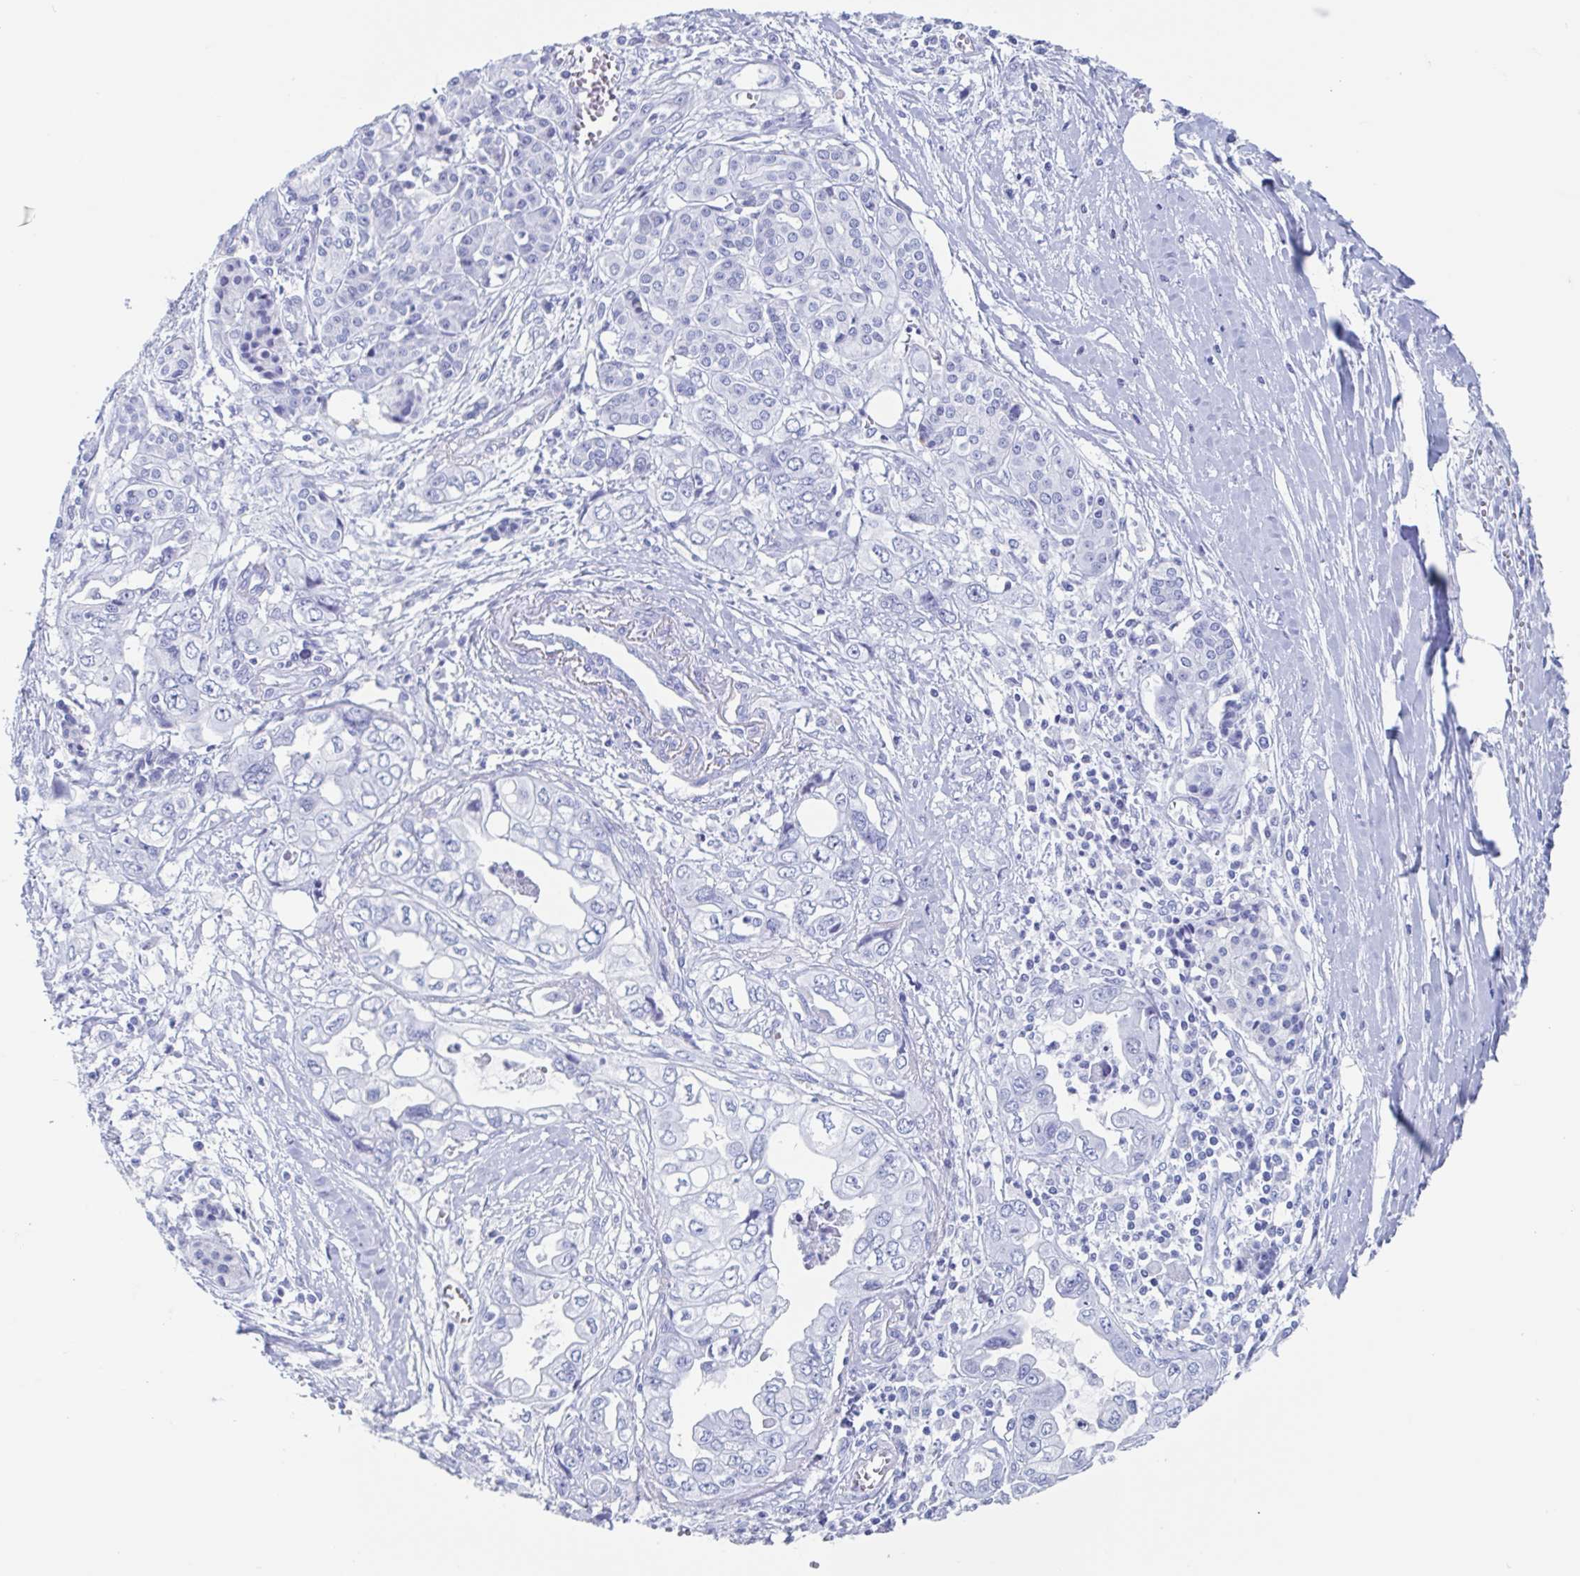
{"staining": {"intensity": "negative", "quantity": "none", "location": "none"}, "tissue": "pancreatic cancer", "cell_type": "Tumor cells", "image_type": "cancer", "snomed": [{"axis": "morphology", "description": "Adenocarcinoma, NOS"}, {"axis": "topography", "description": "Pancreas"}], "caption": "The image shows no staining of tumor cells in pancreatic cancer (adenocarcinoma).", "gene": "HDGFL1", "patient": {"sex": "male", "age": 68}}